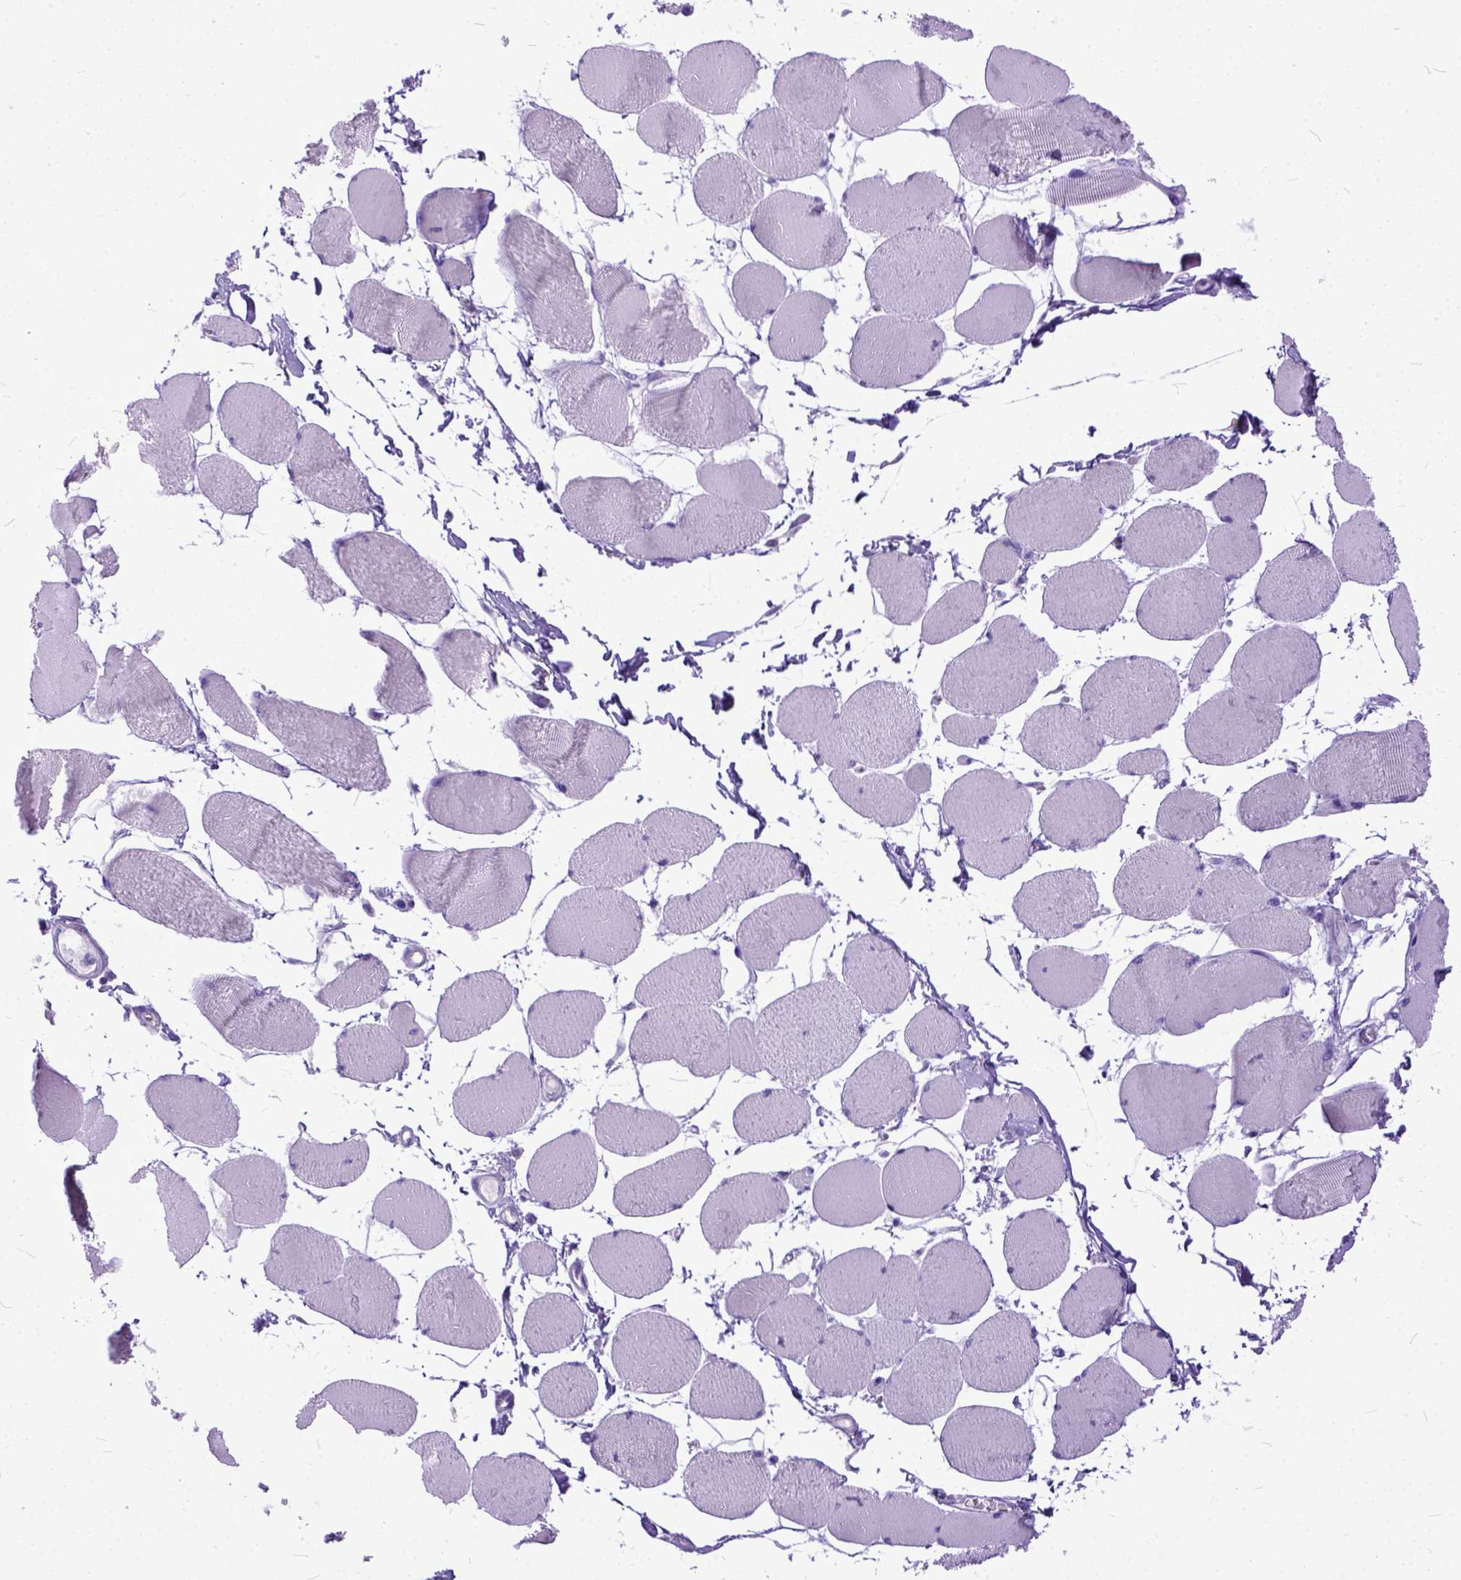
{"staining": {"intensity": "negative", "quantity": "none", "location": "none"}, "tissue": "skeletal muscle", "cell_type": "Myocytes", "image_type": "normal", "snomed": [{"axis": "morphology", "description": "Normal tissue, NOS"}, {"axis": "topography", "description": "Skeletal muscle"}], "caption": "Human skeletal muscle stained for a protein using IHC demonstrates no positivity in myocytes.", "gene": "PPL", "patient": {"sex": "female", "age": 75}}